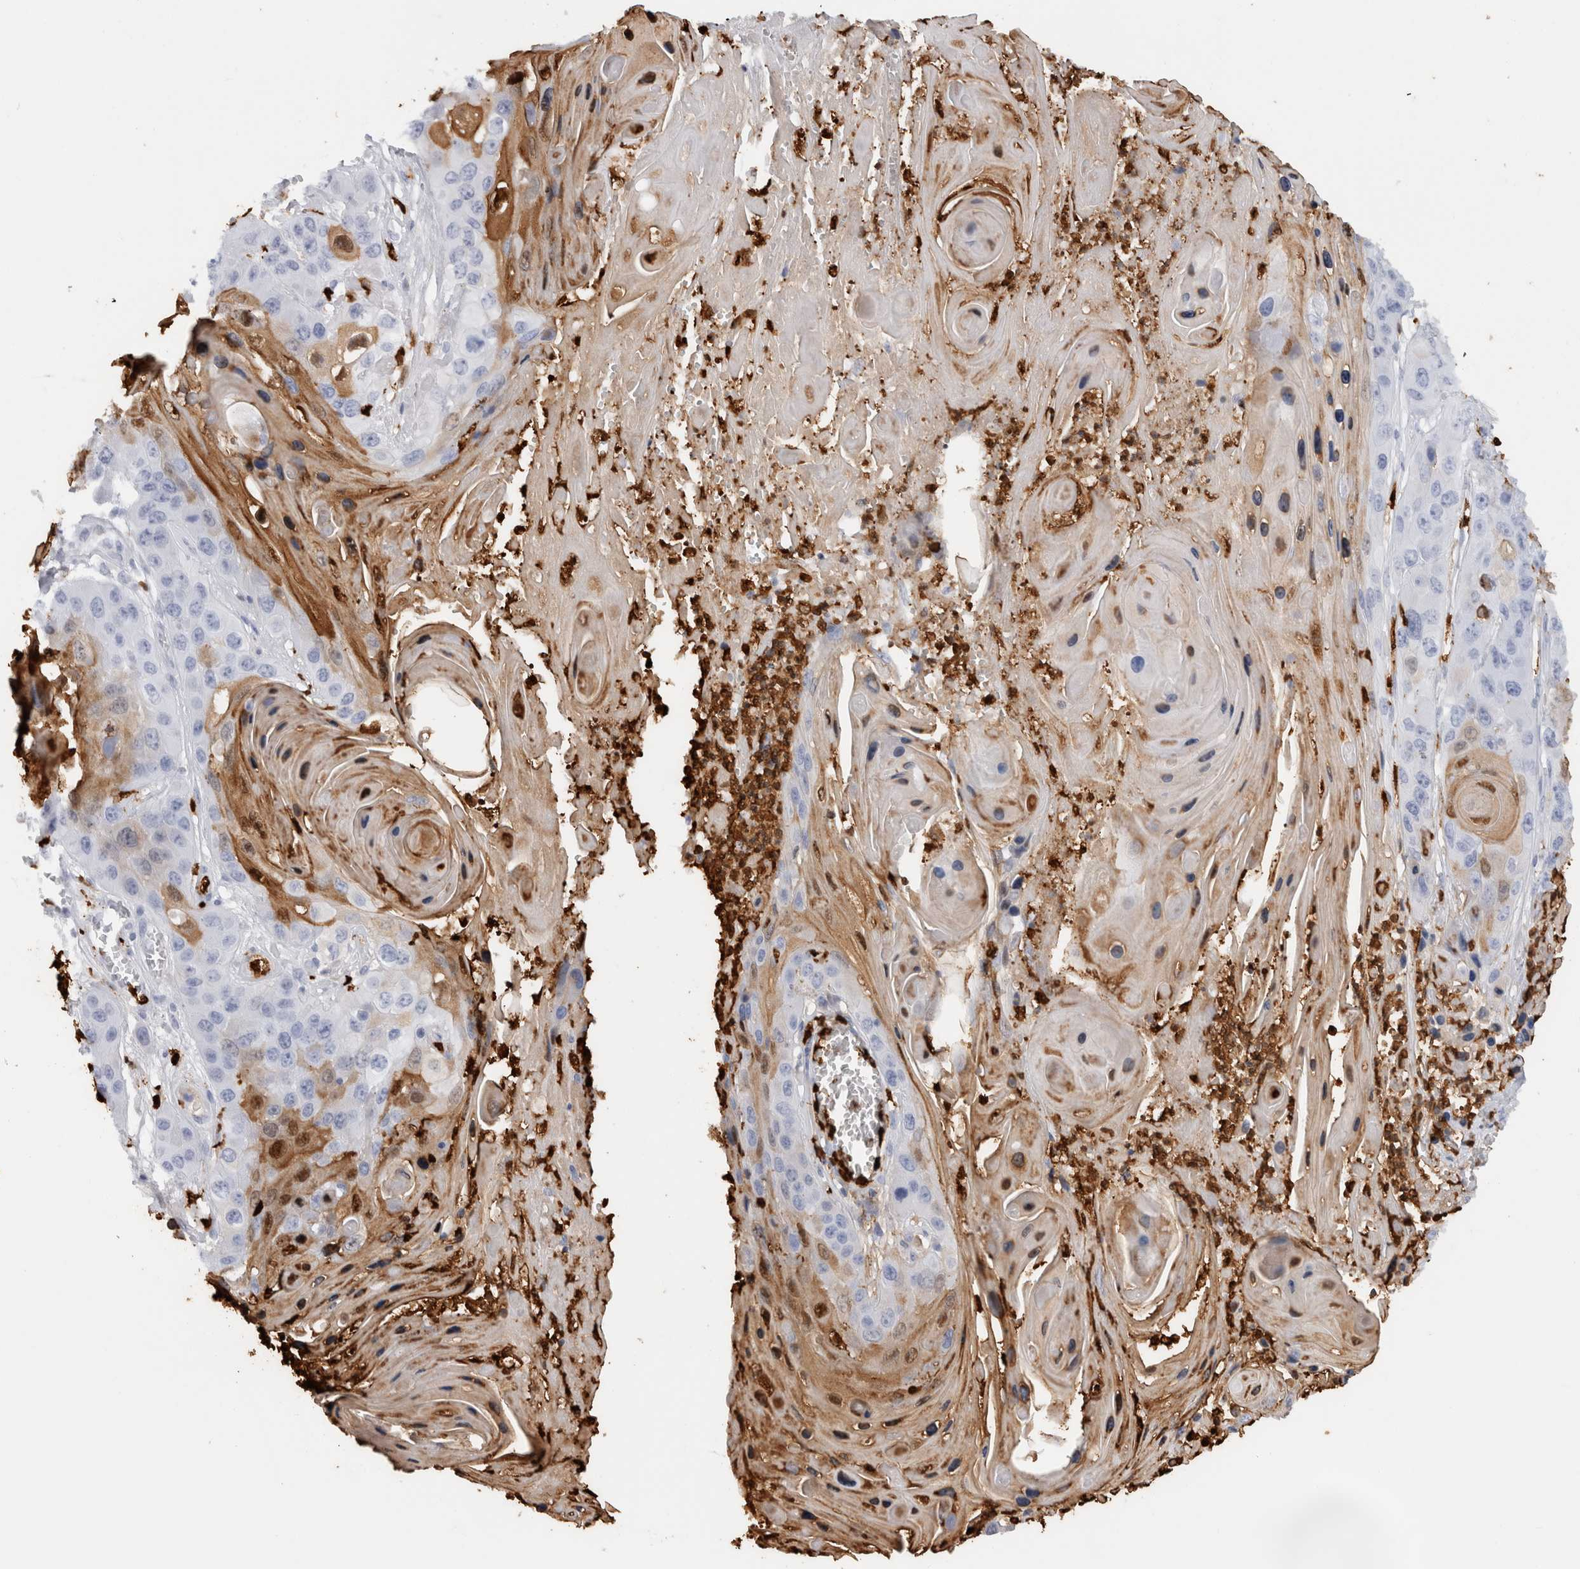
{"staining": {"intensity": "moderate", "quantity": "25%-75%", "location": "cytoplasmic/membranous,nuclear"}, "tissue": "skin cancer", "cell_type": "Tumor cells", "image_type": "cancer", "snomed": [{"axis": "morphology", "description": "Squamous cell carcinoma, NOS"}, {"axis": "topography", "description": "Skin"}], "caption": "Immunohistochemistry (IHC) image of human skin cancer (squamous cell carcinoma) stained for a protein (brown), which demonstrates medium levels of moderate cytoplasmic/membranous and nuclear staining in about 25%-75% of tumor cells.", "gene": "S100A8", "patient": {"sex": "male", "age": 55}}